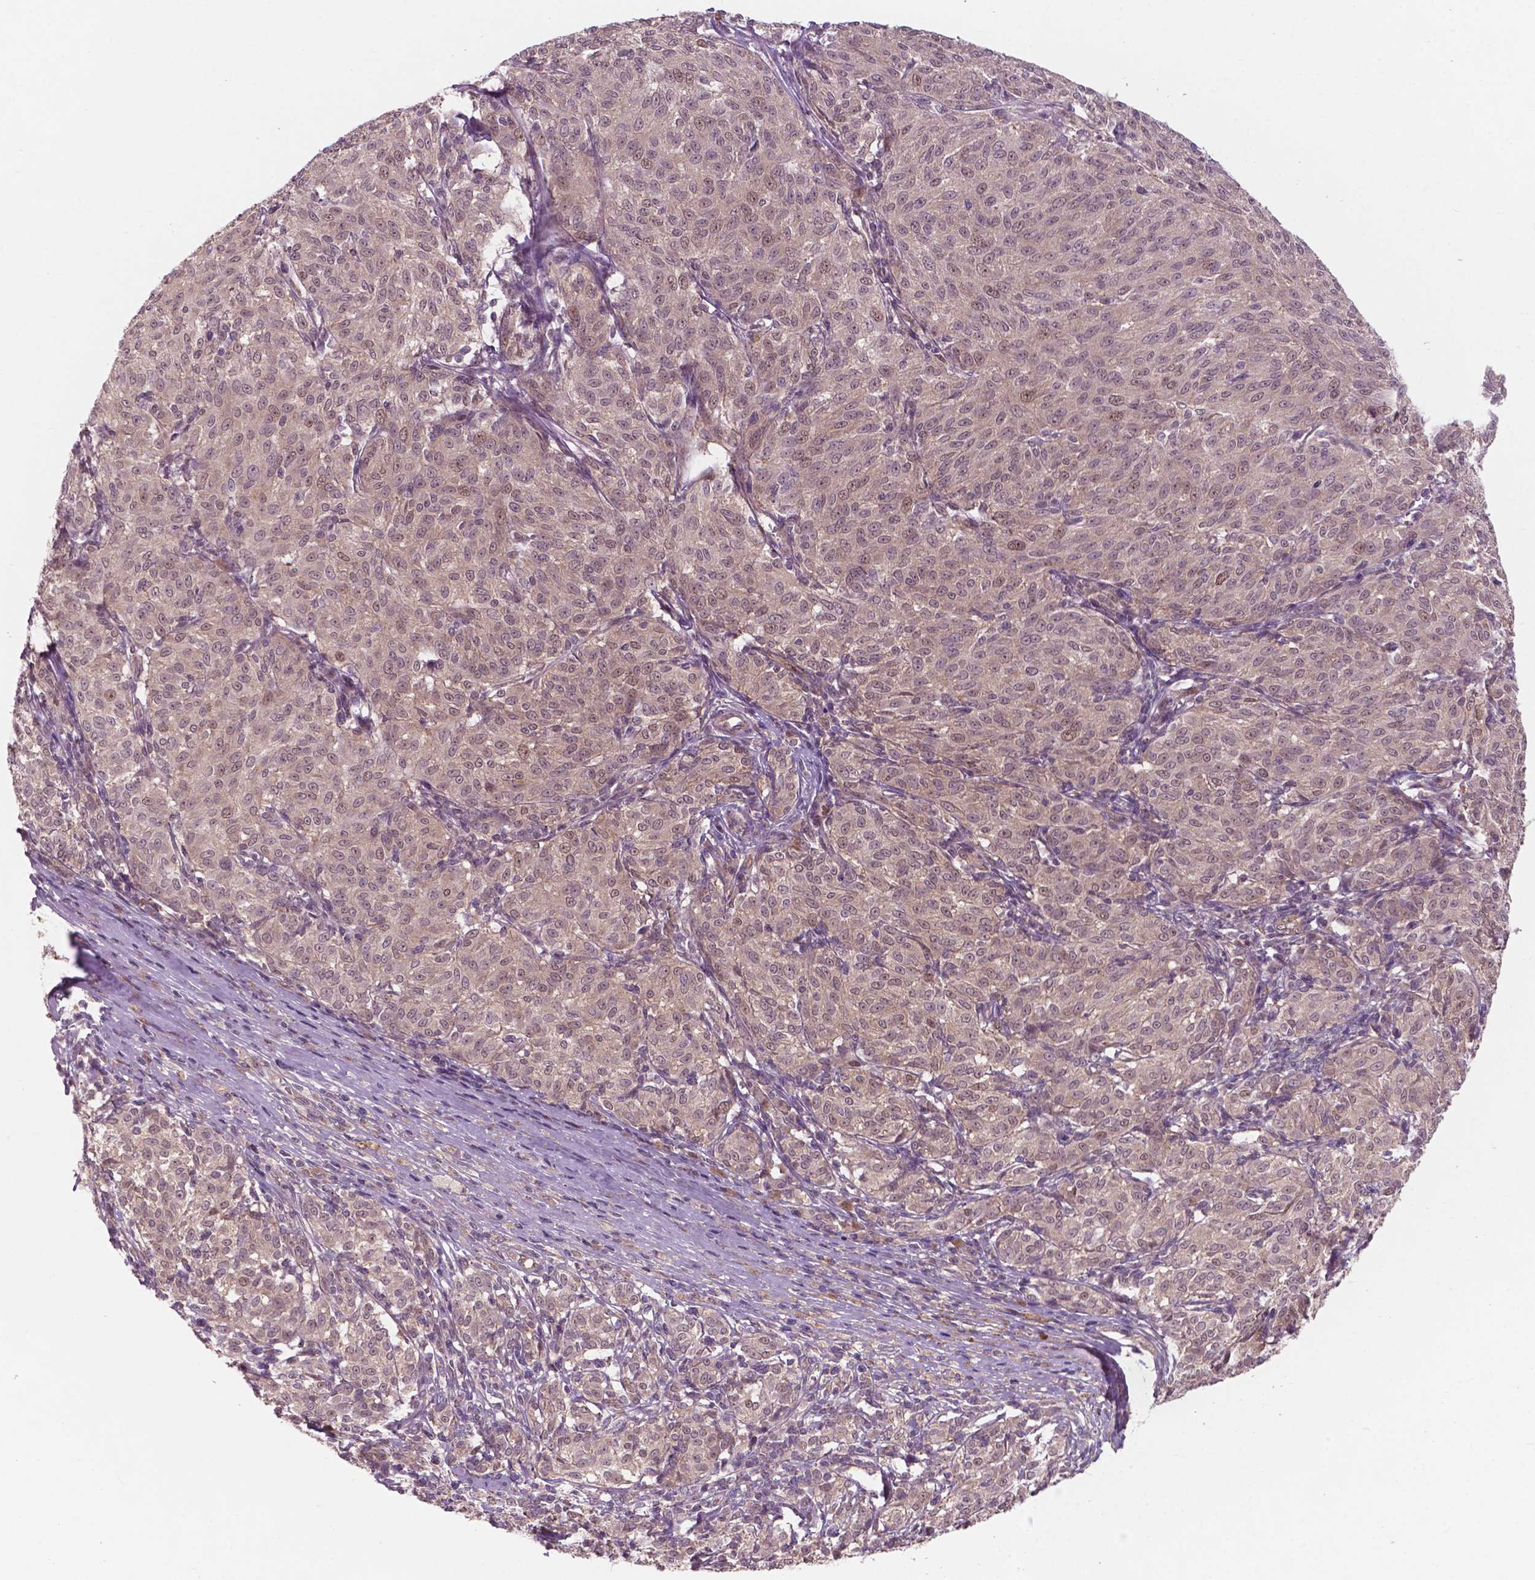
{"staining": {"intensity": "weak", "quantity": ">75%", "location": "nuclear"}, "tissue": "melanoma", "cell_type": "Tumor cells", "image_type": "cancer", "snomed": [{"axis": "morphology", "description": "Malignant melanoma, NOS"}, {"axis": "topography", "description": "Skin"}], "caption": "An image of human malignant melanoma stained for a protein displays weak nuclear brown staining in tumor cells.", "gene": "NFAT5", "patient": {"sex": "female", "age": 72}}